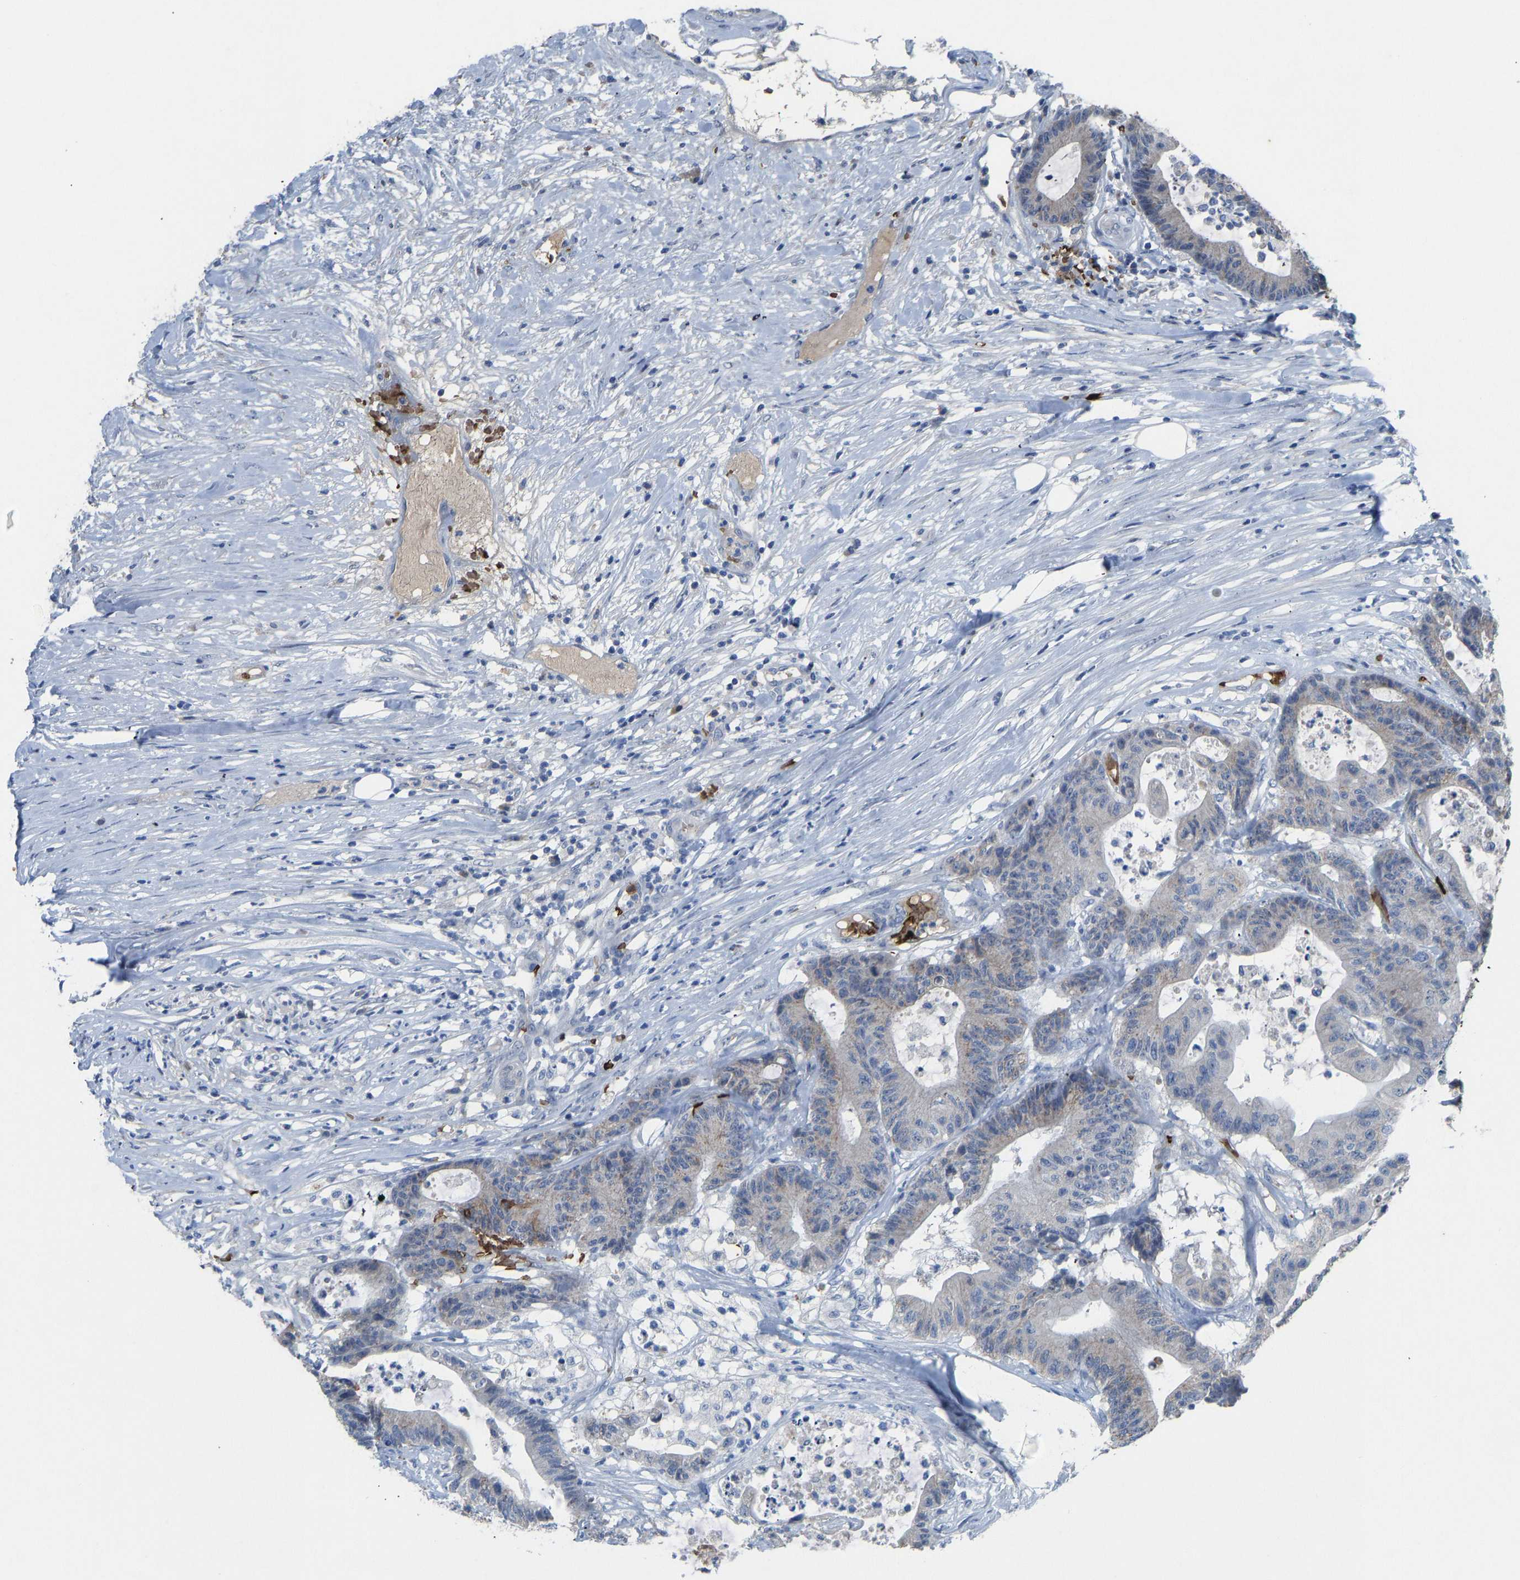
{"staining": {"intensity": "moderate", "quantity": "<25%", "location": "cytoplasmic/membranous"}, "tissue": "colorectal cancer", "cell_type": "Tumor cells", "image_type": "cancer", "snomed": [{"axis": "morphology", "description": "Adenocarcinoma, NOS"}, {"axis": "topography", "description": "Colon"}], "caption": "Immunohistochemical staining of human colorectal cancer (adenocarcinoma) exhibits low levels of moderate cytoplasmic/membranous protein staining in approximately <25% of tumor cells.", "gene": "PIGS", "patient": {"sex": "female", "age": 84}}